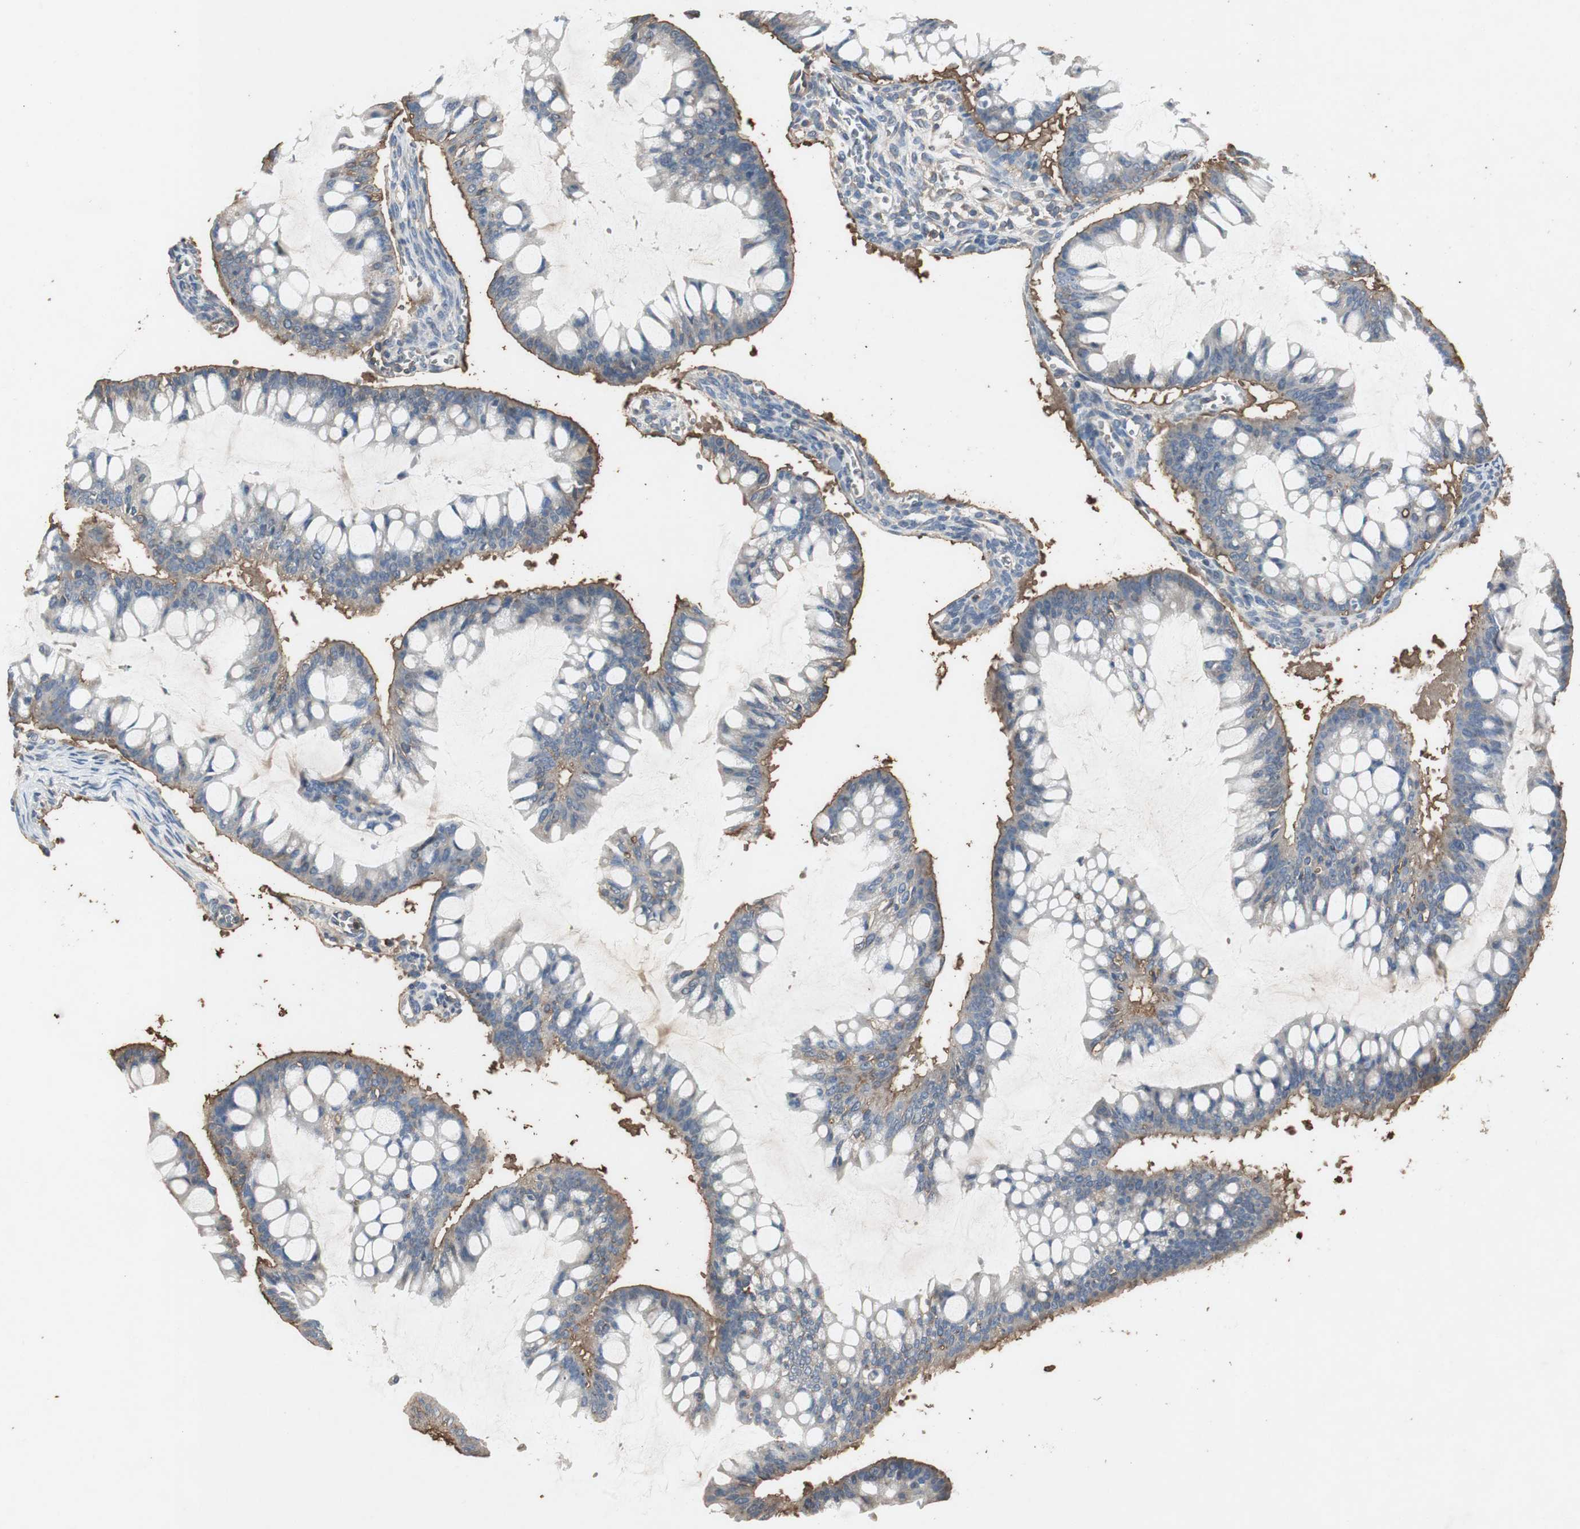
{"staining": {"intensity": "weak", "quantity": "<25%", "location": "cytoplasmic/membranous"}, "tissue": "ovarian cancer", "cell_type": "Tumor cells", "image_type": "cancer", "snomed": [{"axis": "morphology", "description": "Cystadenocarcinoma, mucinous, NOS"}, {"axis": "topography", "description": "Ovary"}], "caption": "The image shows no staining of tumor cells in ovarian cancer (mucinous cystadenocarcinoma). (Brightfield microscopy of DAB (3,3'-diaminobenzidine) immunohistochemistry (IHC) at high magnification).", "gene": "TNFRSF14", "patient": {"sex": "female", "age": 73}}